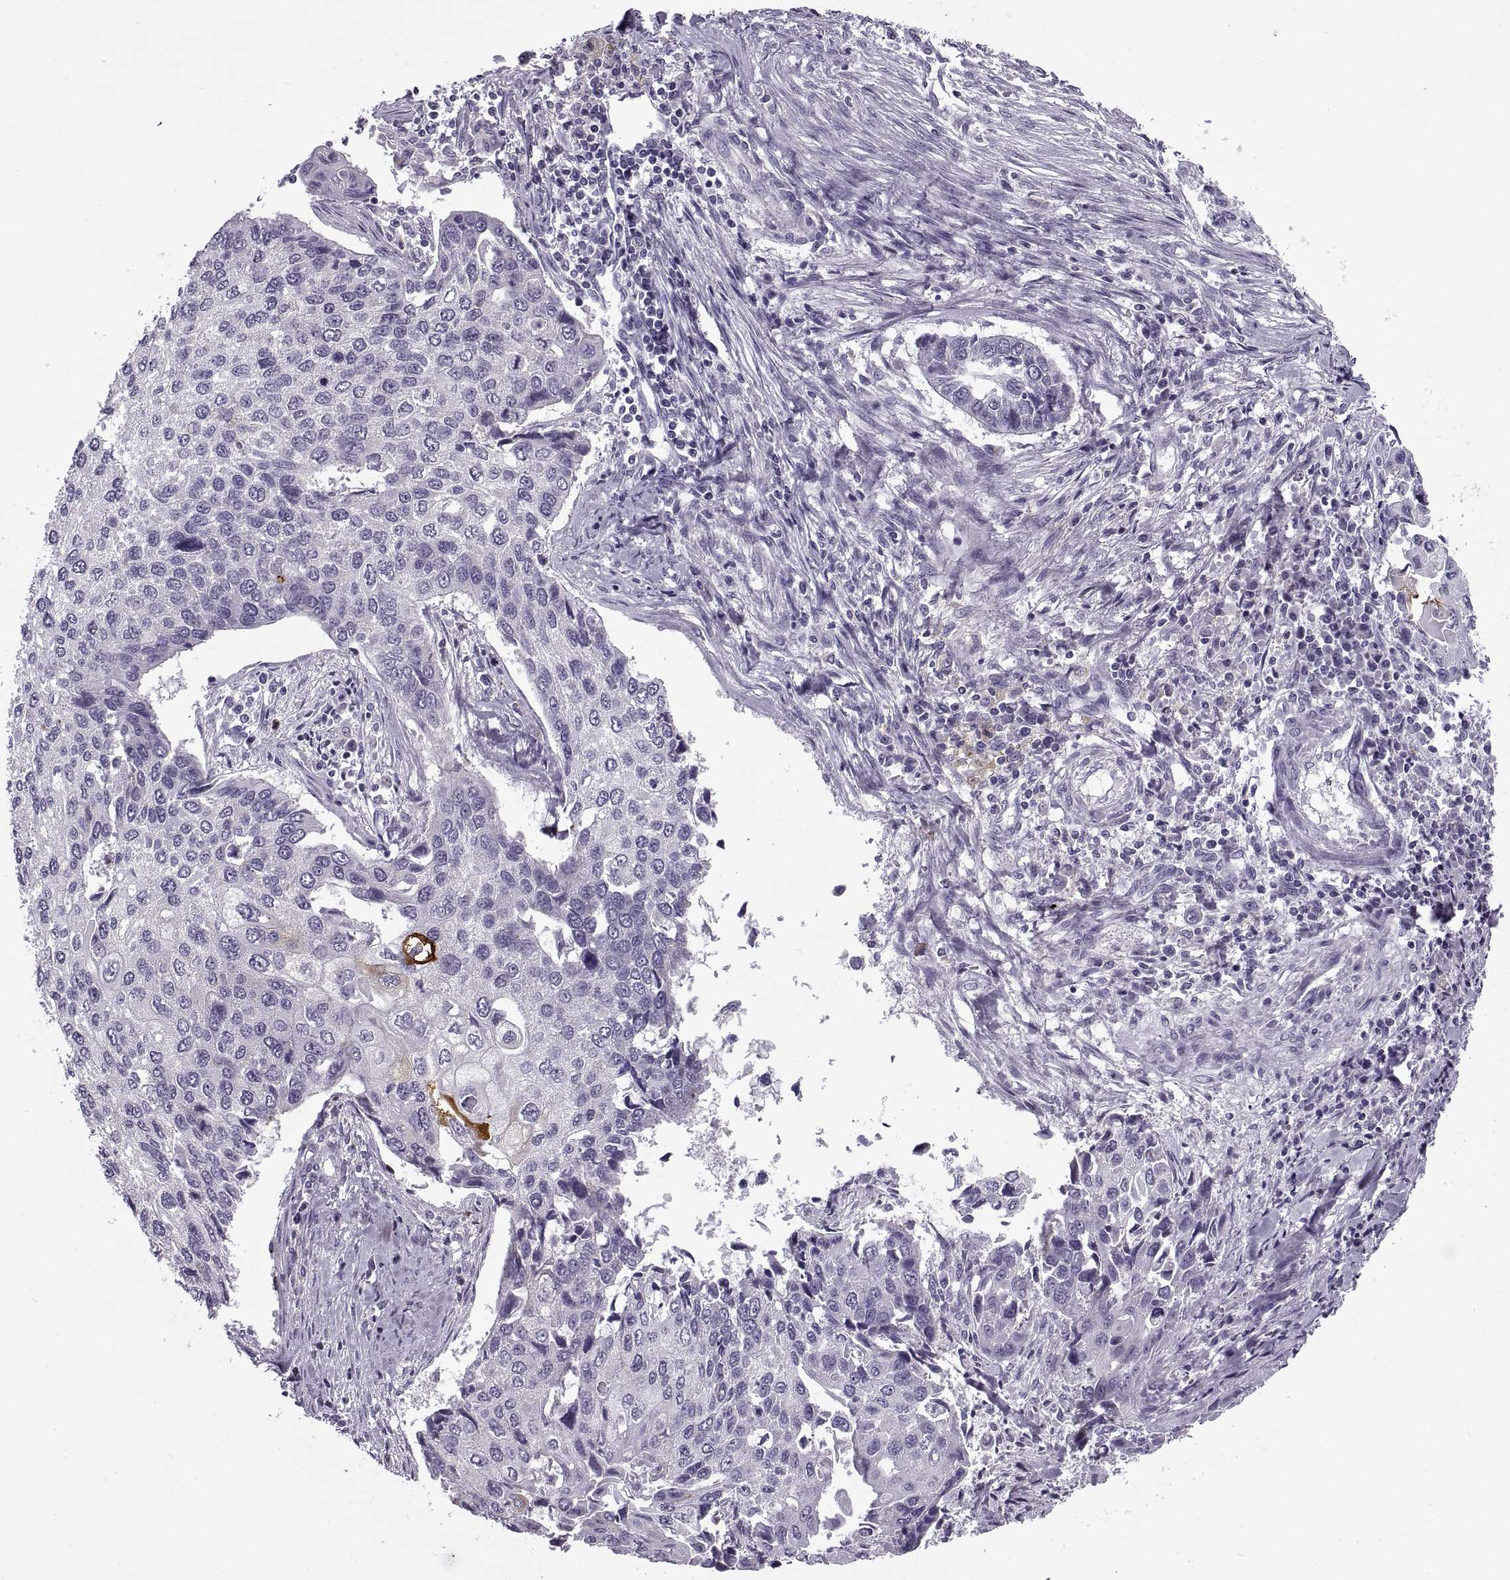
{"staining": {"intensity": "negative", "quantity": "none", "location": "none"}, "tissue": "lung cancer", "cell_type": "Tumor cells", "image_type": "cancer", "snomed": [{"axis": "morphology", "description": "Squamous cell carcinoma, NOS"}, {"axis": "morphology", "description": "Squamous cell carcinoma, metastatic, NOS"}, {"axis": "topography", "description": "Lung"}], "caption": "Immunohistochemical staining of human lung squamous cell carcinoma reveals no significant staining in tumor cells. Brightfield microscopy of immunohistochemistry (IHC) stained with DAB (3,3'-diaminobenzidine) (brown) and hematoxylin (blue), captured at high magnification.", "gene": "CALCR", "patient": {"sex": "male", "age": 63}}